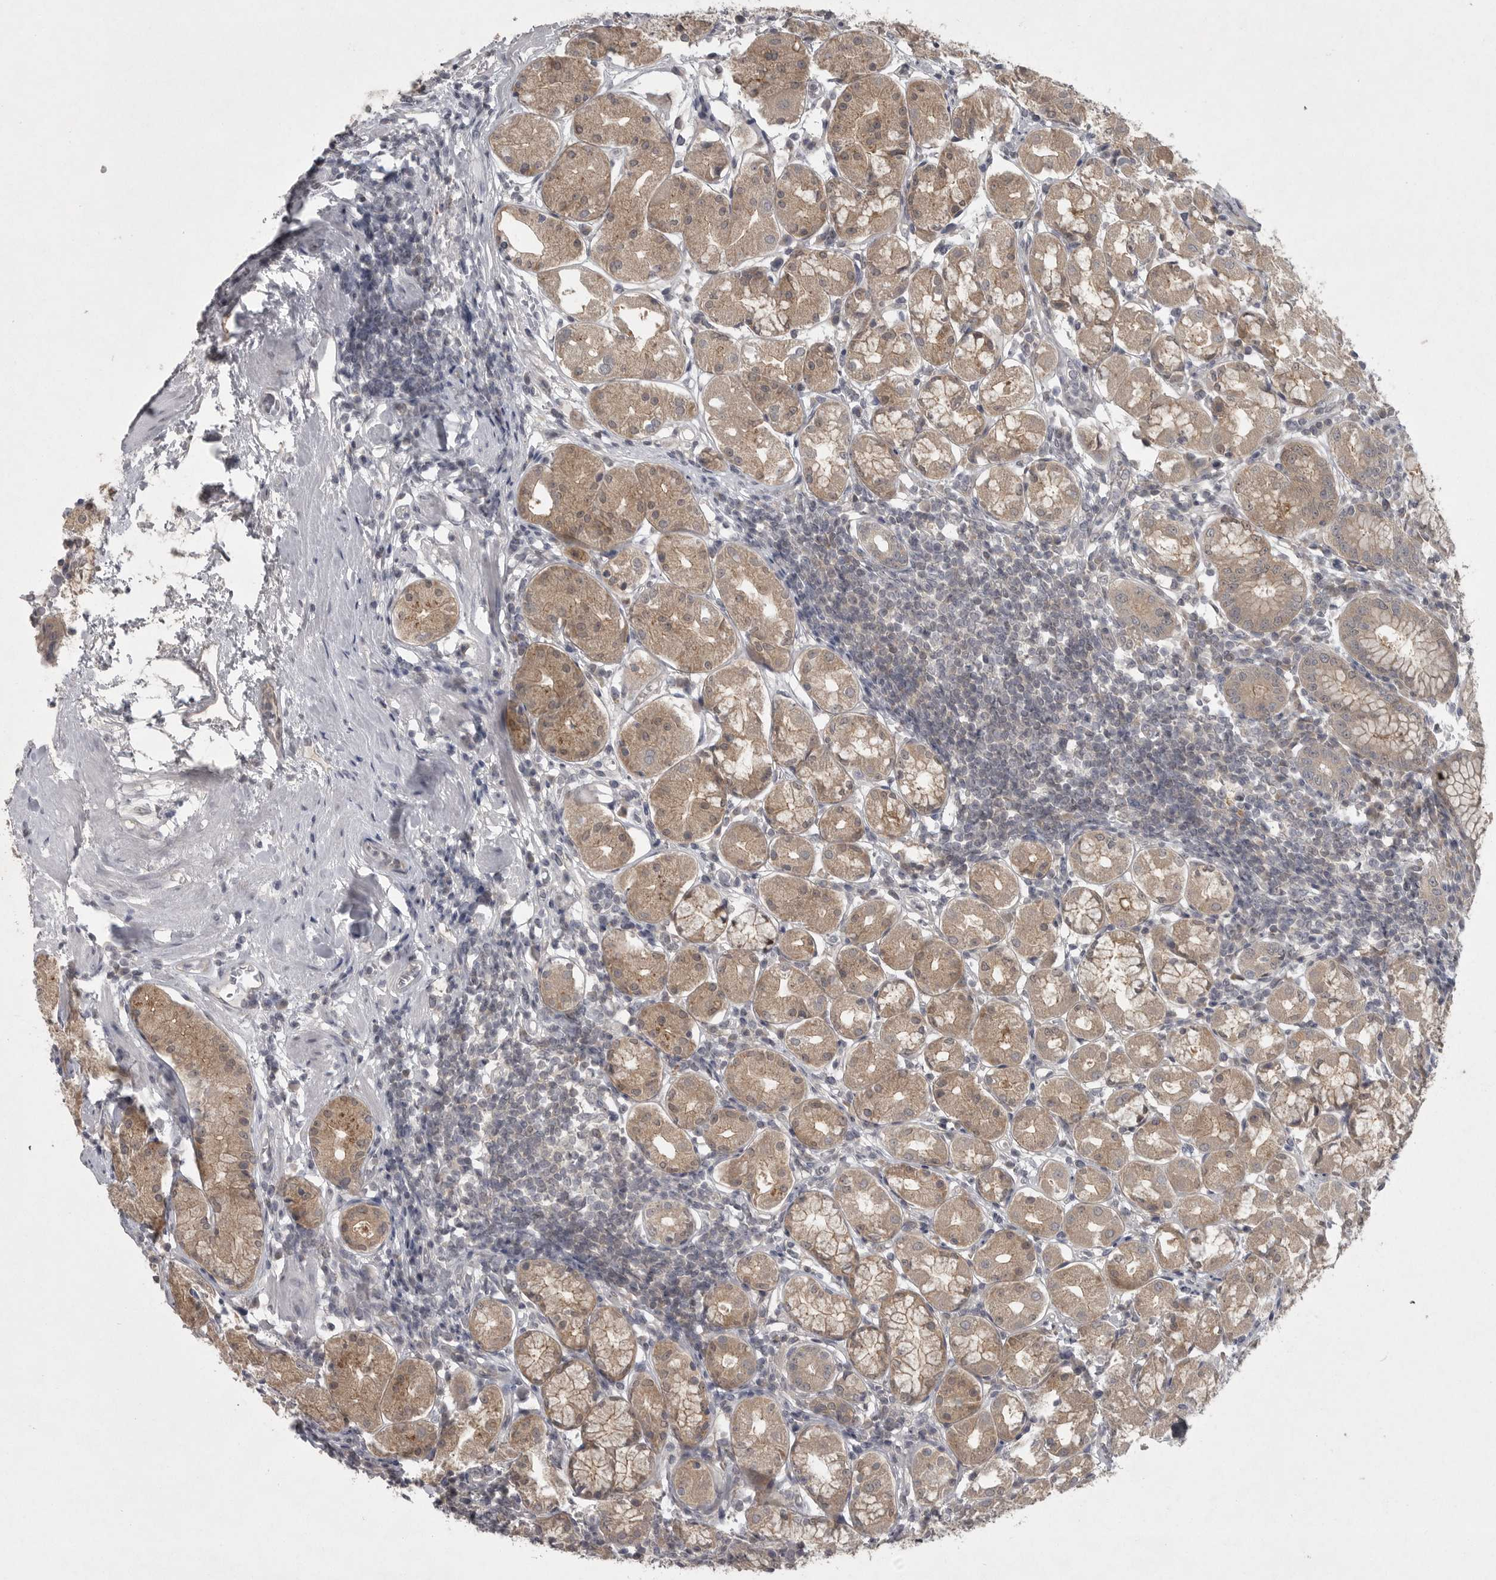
{"staining": {"intensity": "moderate", "quantity": ">75%", "location": "cytoplasmic/membranous"}, "tissue": "stomach", "cell_type": "Glandular cells", "image_type": "normal", "snomed": [{"axis": "morphology", "description": "Normal tissue, NOS"}, {"axis": "topography", "description": "Stomach, lower"}], "caption": "Benign stomach was stained to show a protein in brown. There is medium levels of moderate cytoplasmic/membranous staining in about >75% of glandular cells.", "gene": "PHF13", "patient": {"sex": "female", "age": 56}}